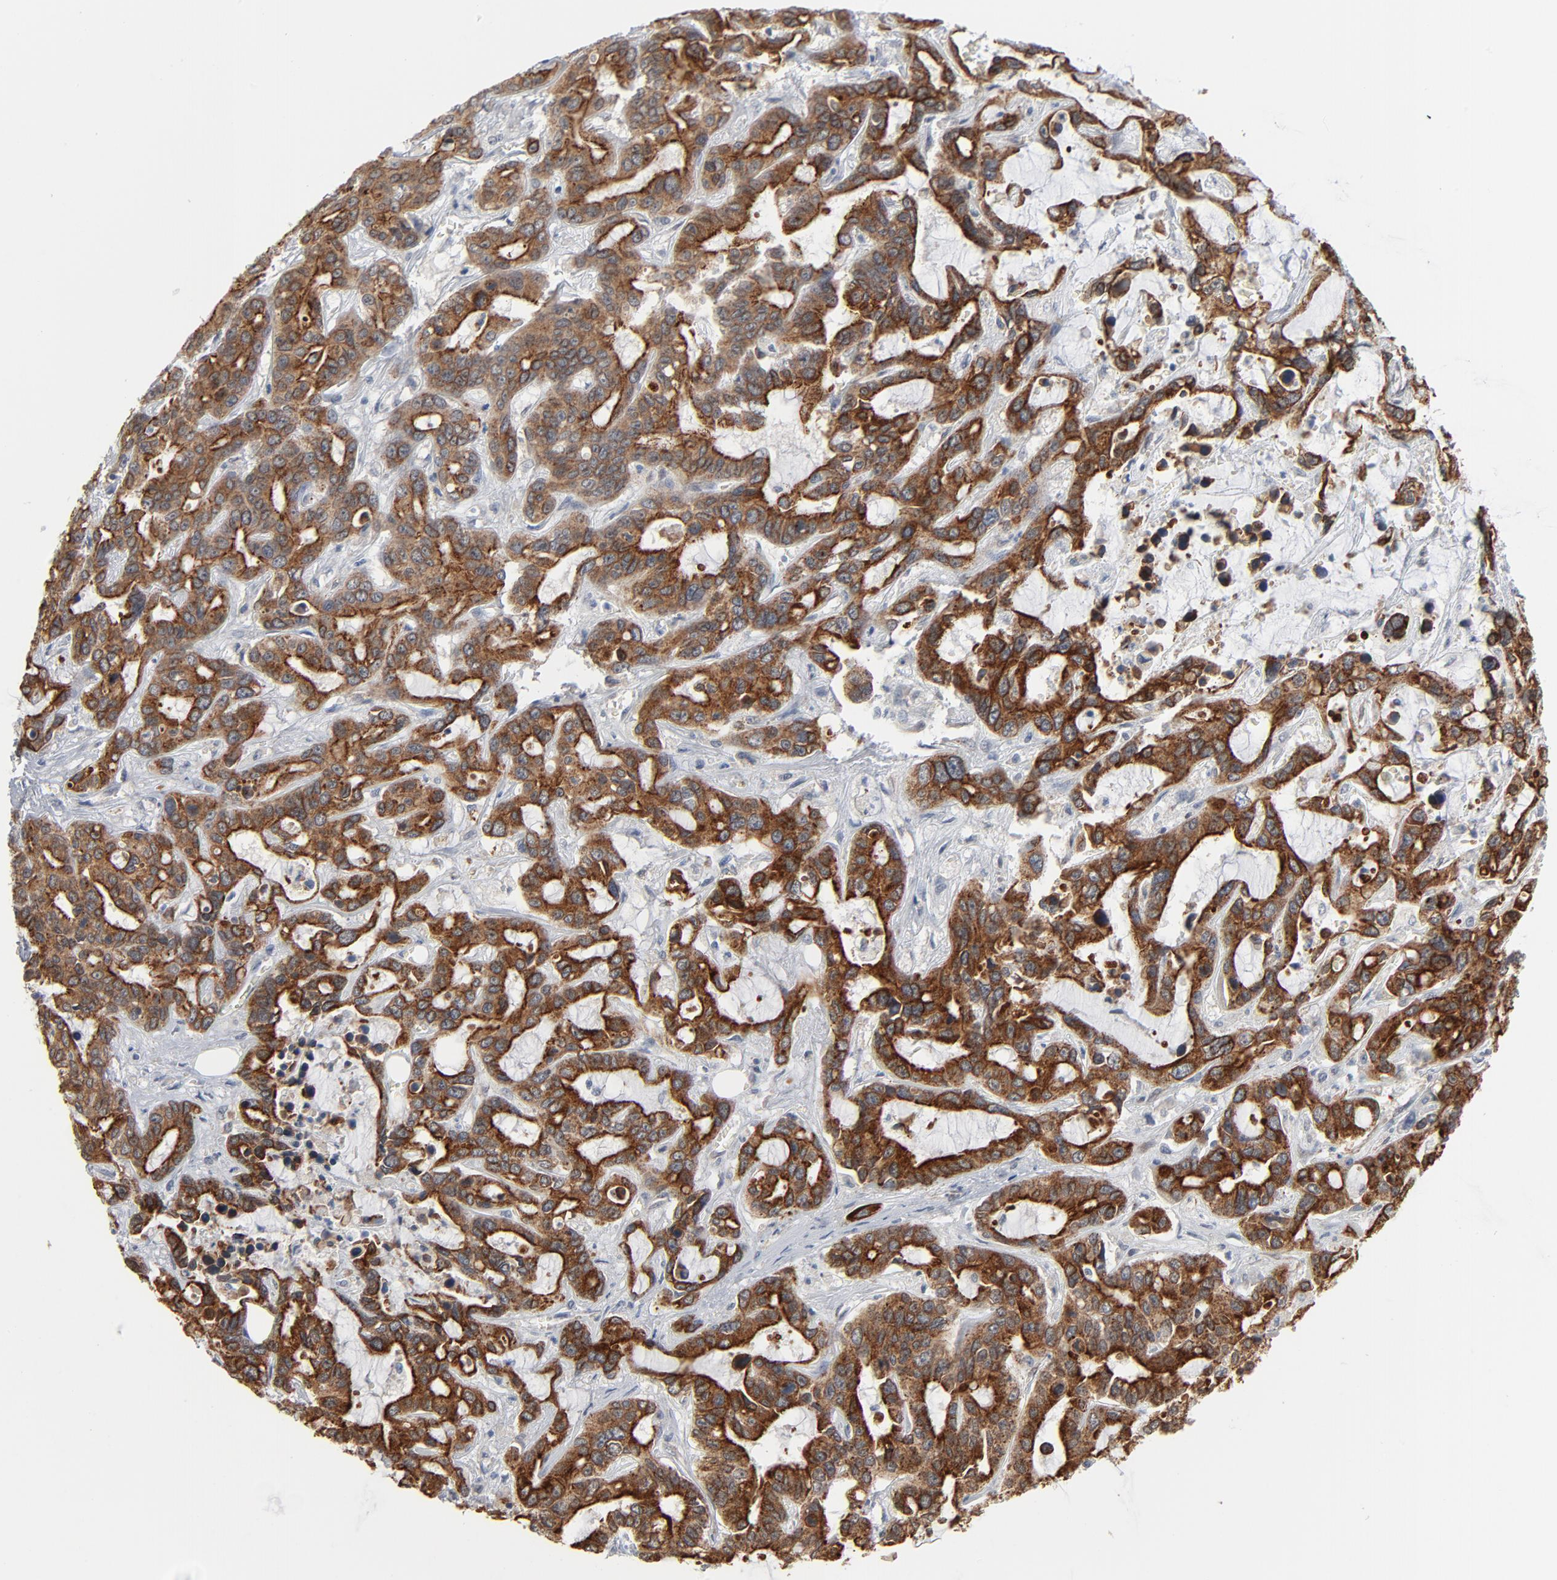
{"staining": {"intensity": "strong", "quantity": ">75%", "location": "cytoplasmic/membranous"}, "tissue": "liver cancer", "cell_type": "Tumor cells", "image_type": "cancer", "snomed": [{"axis": "morphology", "description": "Cholangiocarcinoma"}, {"axis": "topography", "description": "Liver"}], "caption": "A histopathology image of liver cholangiocarcinoma stained for a protein displays strong cytoplasmic/membranous brown staining in tumor cells.", "gene": "ITPR3", "patient": {"sex": "female", "age": 65}}